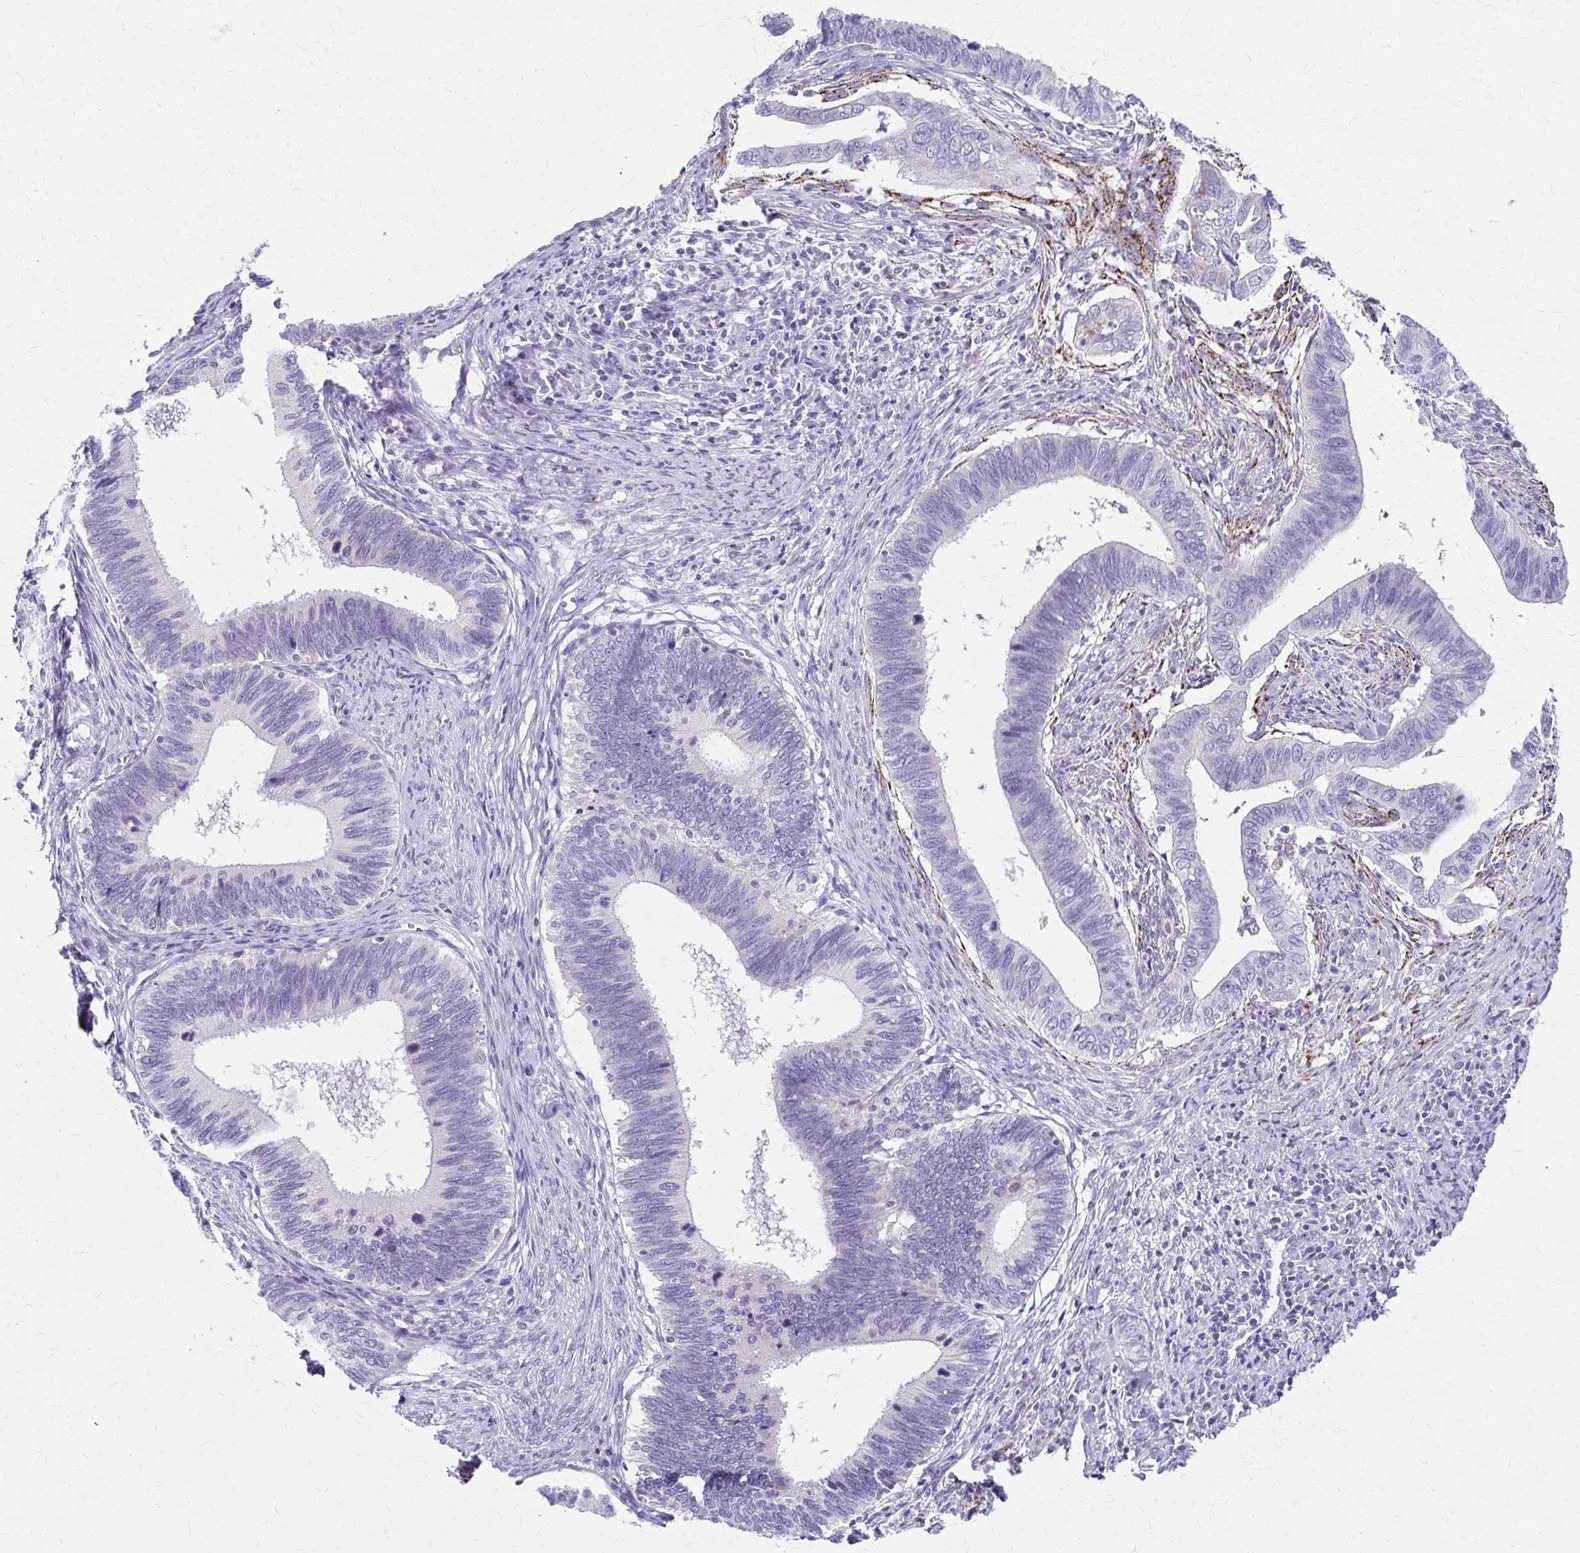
{"staining": {"intensity": "negative", "quantity": "none", "location": "none"}, "tissue": "cervical cancer", "cell_type": "Tumor cells", "image_type": "cancer", "snomed": [{"axis": "morphology", "description": "Adenocarcinoma, NOS"}, {"axis": "topography", "description": "Cervix"}], "caption": "High magnification brightfield microscopy of cervical cancer (adenocarcinoma) stained with DAB (brown) and counterstained with hematoxylin (blue): tumor cells show no significant staining. Nuclei are stained in blue.", "gene": "ZSCAN5B", "patient": {"sex": "female", "age": 42}}